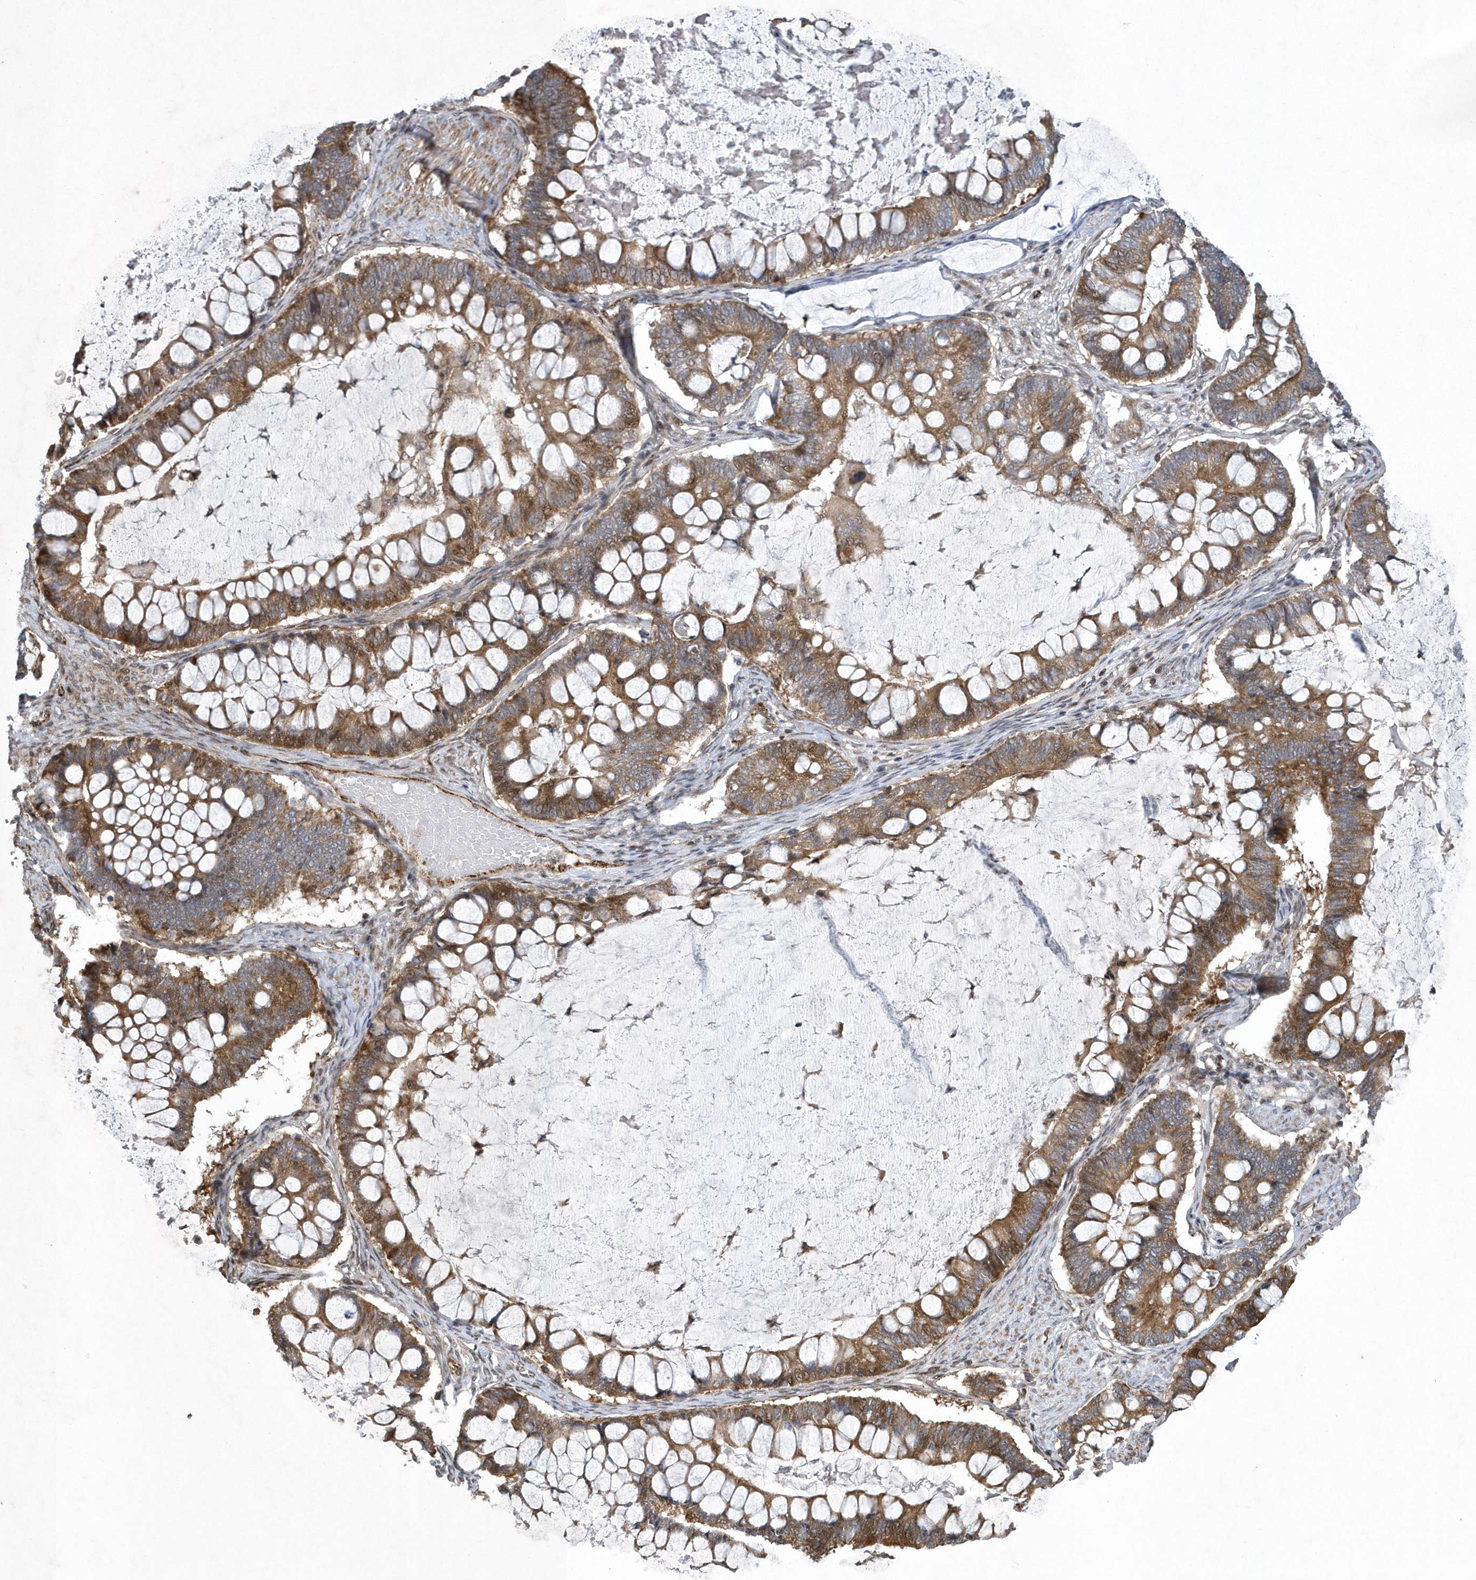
{"staining": {"intensity": "moderate", "quantity": ">75%", "location": "cytoplasmic/membranous"}, "tissue": "ovarian cancer", "cell_type": "Tumor cells", "image_type": "cancer", "snomed": [{"axis": "morphology", "description": "Cystadenocarcinoma, mucinous, NOS"}, {"axis": "topography", "description": "Ovary"}], "caption": "Brown immunohistochemical staining in human ovarian cancer (mucinous cystadenocarcinoma) displays moderate cytoplasmic/membranous positivity in about >75% of tumor cells. (brown staining indicates protein expression, while blue staining denotes nuclei).", "gene": "N4BP2", "patient": {"sex": "female", "age": 61}}